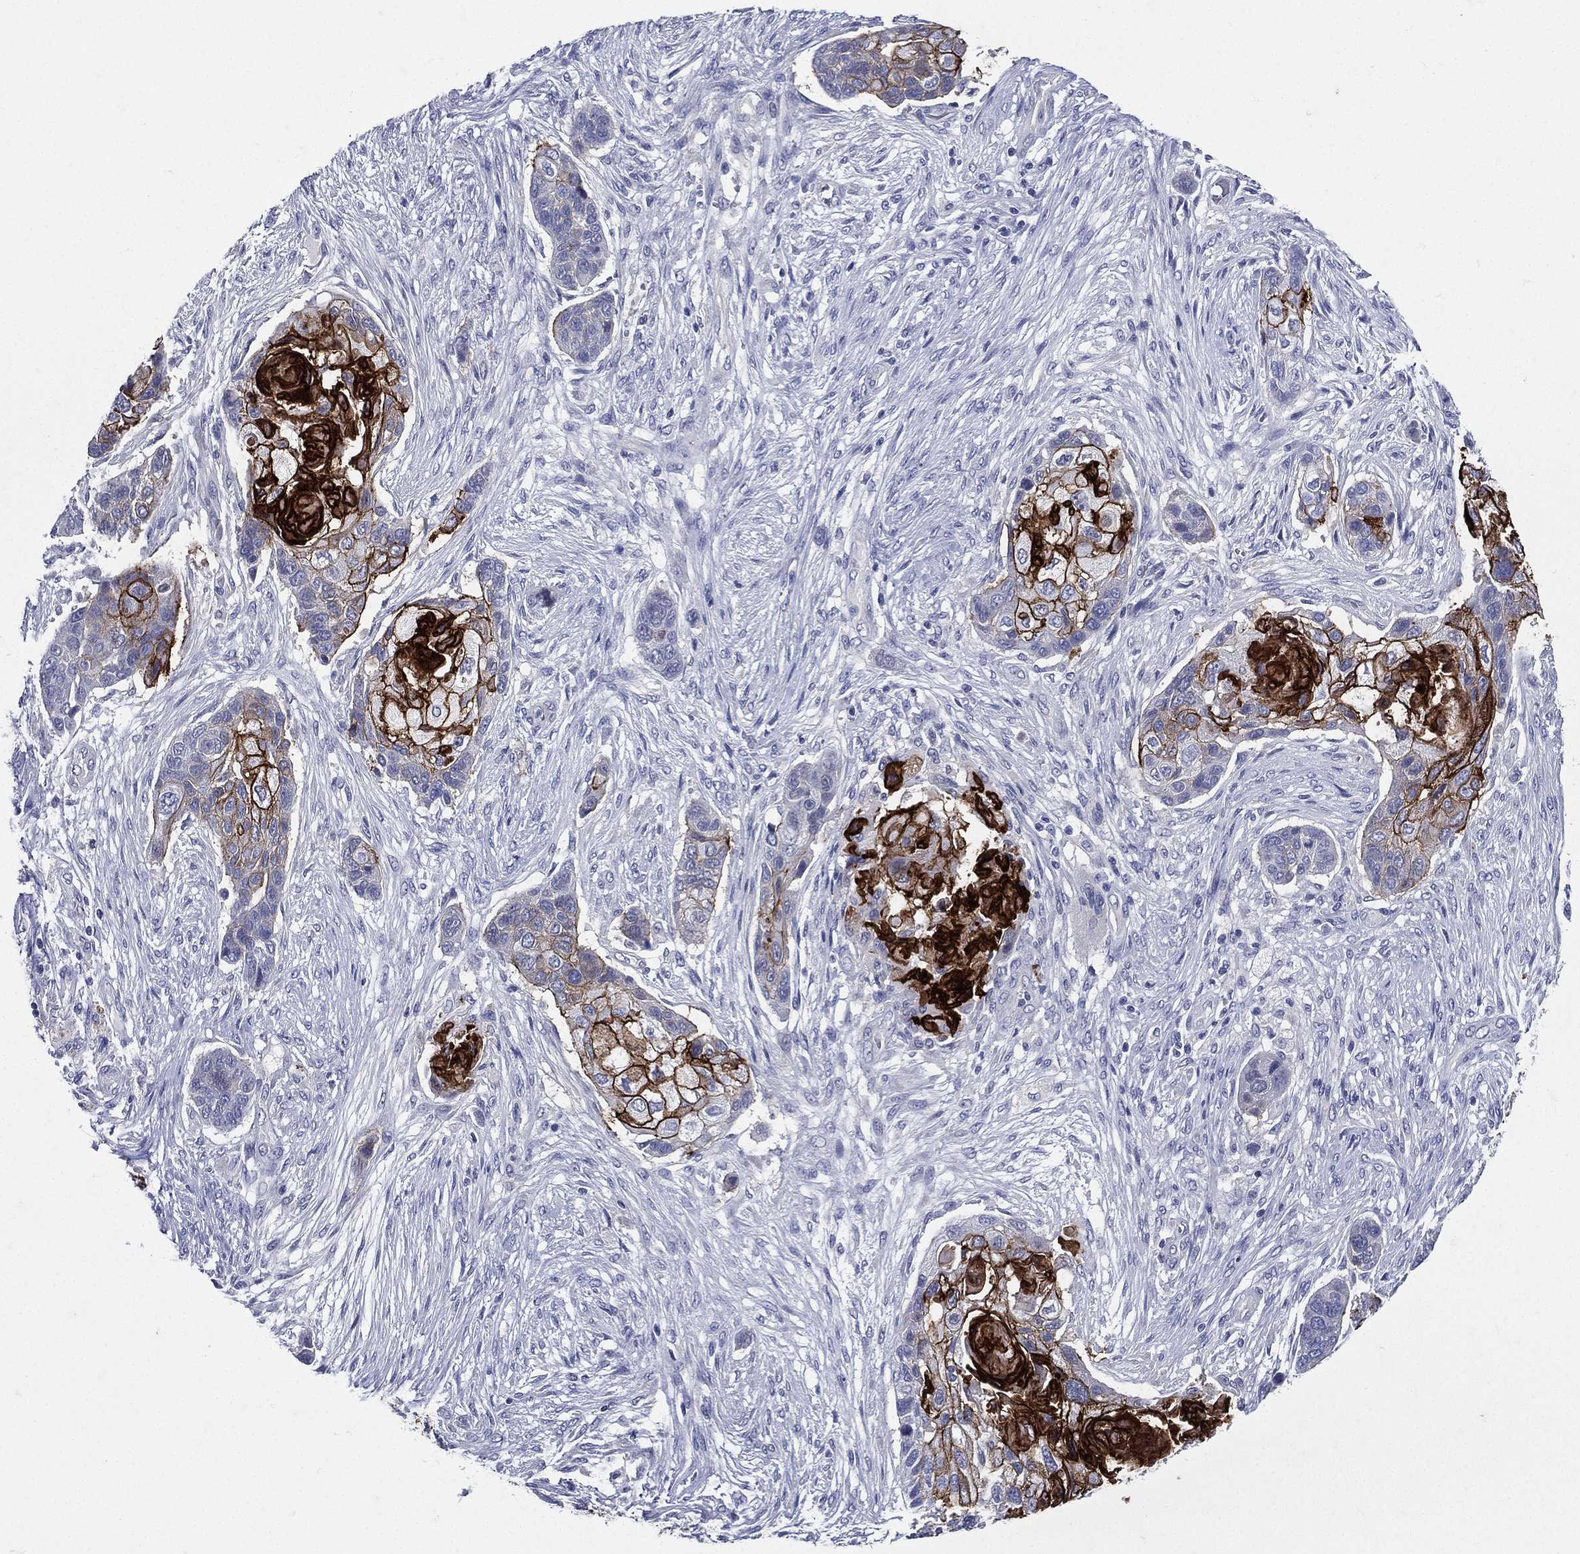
{"staining": {"intensity": "strong", "quantity": "25%-75%", "location": "cytoplasmic/membranous"}, "tissue": "lung cancer", "cell_type": "Tumor cells", "image_type": "cancer", "snomed": [{"axis": "morphology", "description": "Squamous cell carcinoma, NOS"}, {"axis": "topography", "description": "Lung"}], "caption": "Immunohistochemical staining of human squamous cell carcinoma (lung) shows high levels of strong cytoplasmic/membranous expression in about 25%-75% of tumor cells. Immunohistochemistry stains the protein of interest in brown and the nuclei are stained blue.", "gene": "TGM1", "patient": {"sex": "male", "age": 69}}